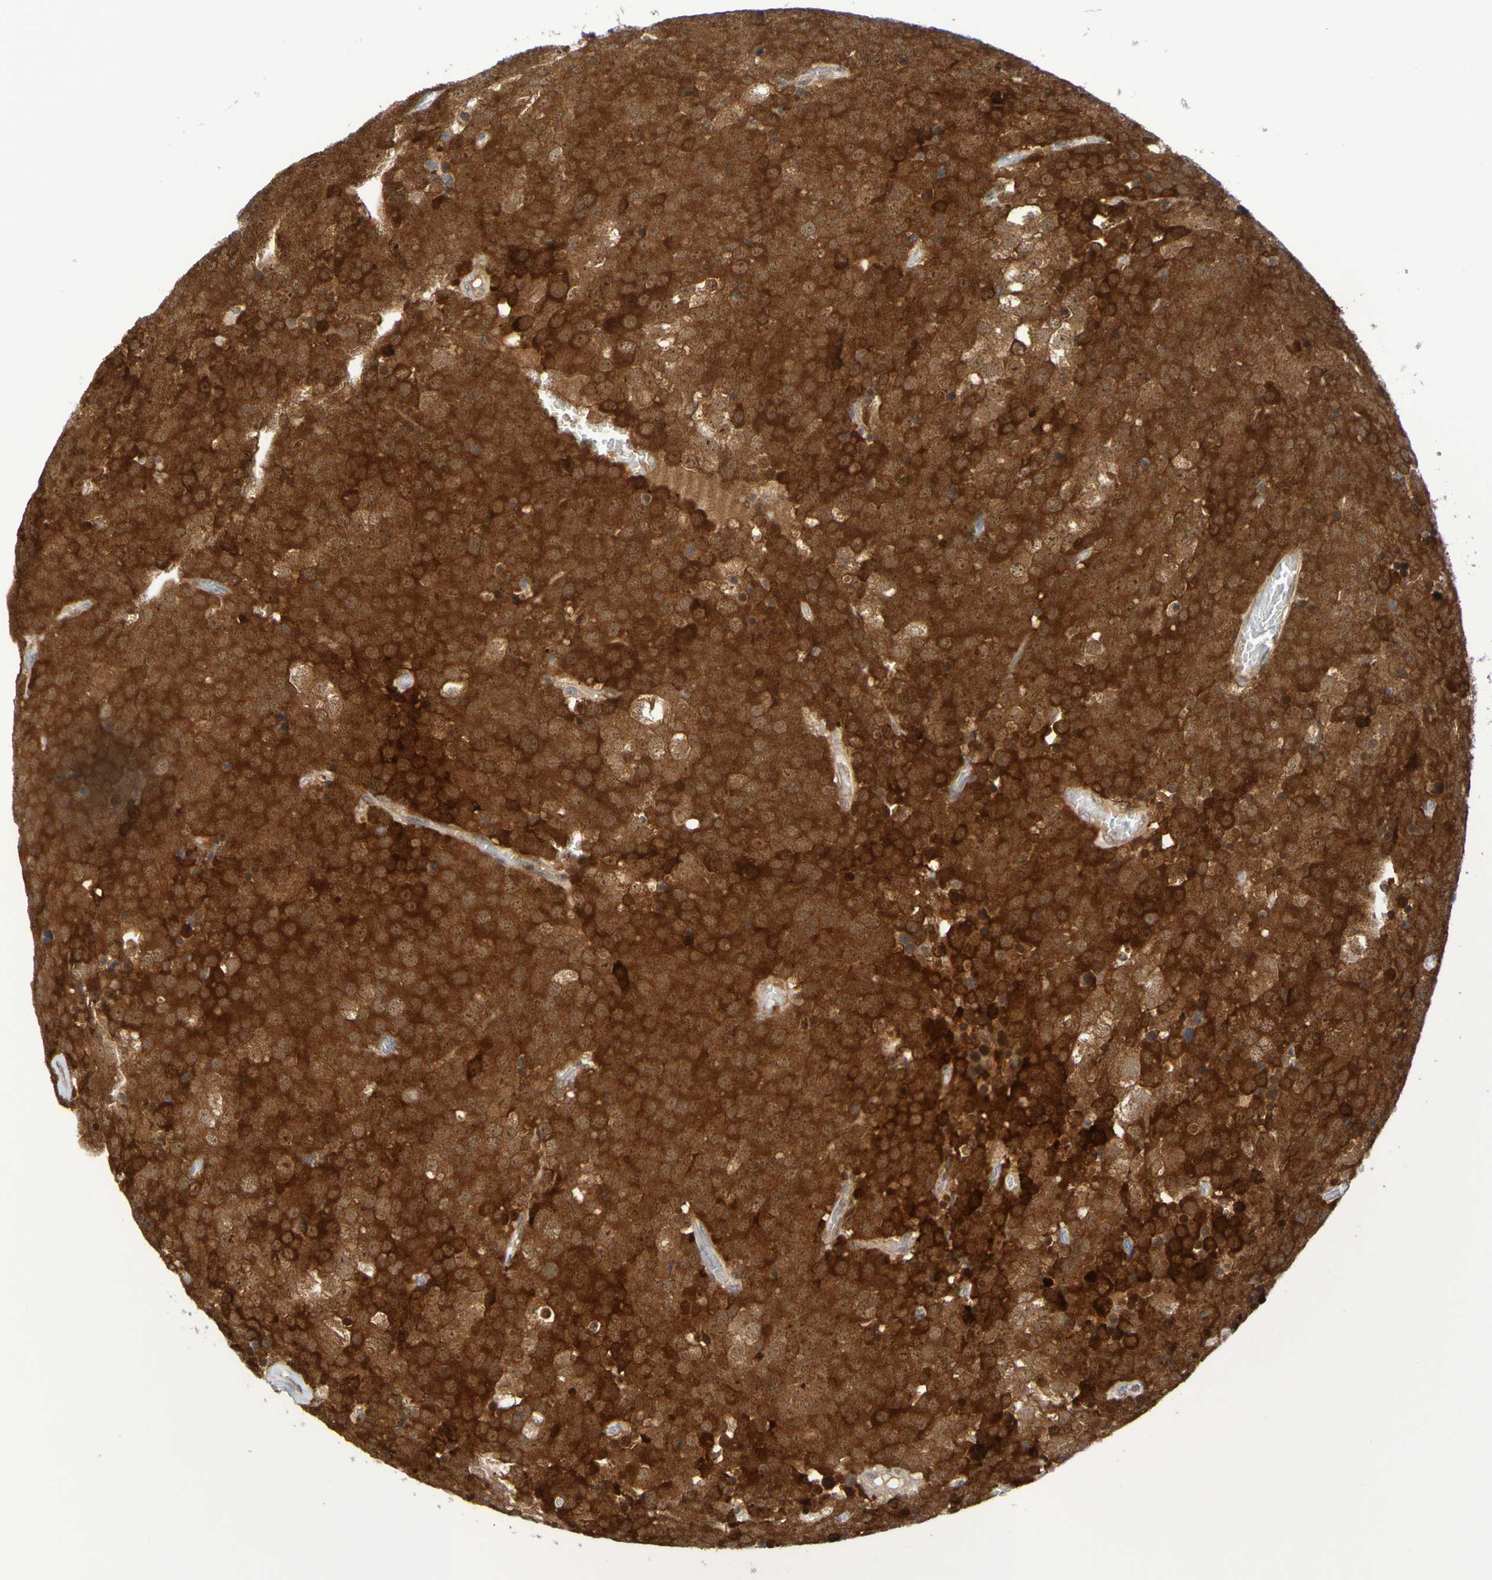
{"staining": {"intensity": "strong", "quantity": ">75%", "location": "cytoplasmic/membranous"}, "tissue": "testis cancer", "cell_type": "Tumor cells", "image_type": "cancer", "snomed": [{"axis": "morphology", "description": "Seminoma, NOS"}, {"axis": "topography", "description": "Testis"}], "caption": "The image reveals immunohistochemical staining of seminoma (testis). There is strong cytoplasmic/membranous positivity is appreciated in approximately >75% of tumor cells.", "gene": "ATIC", "patient": {"sex": "male", "age": 71}}